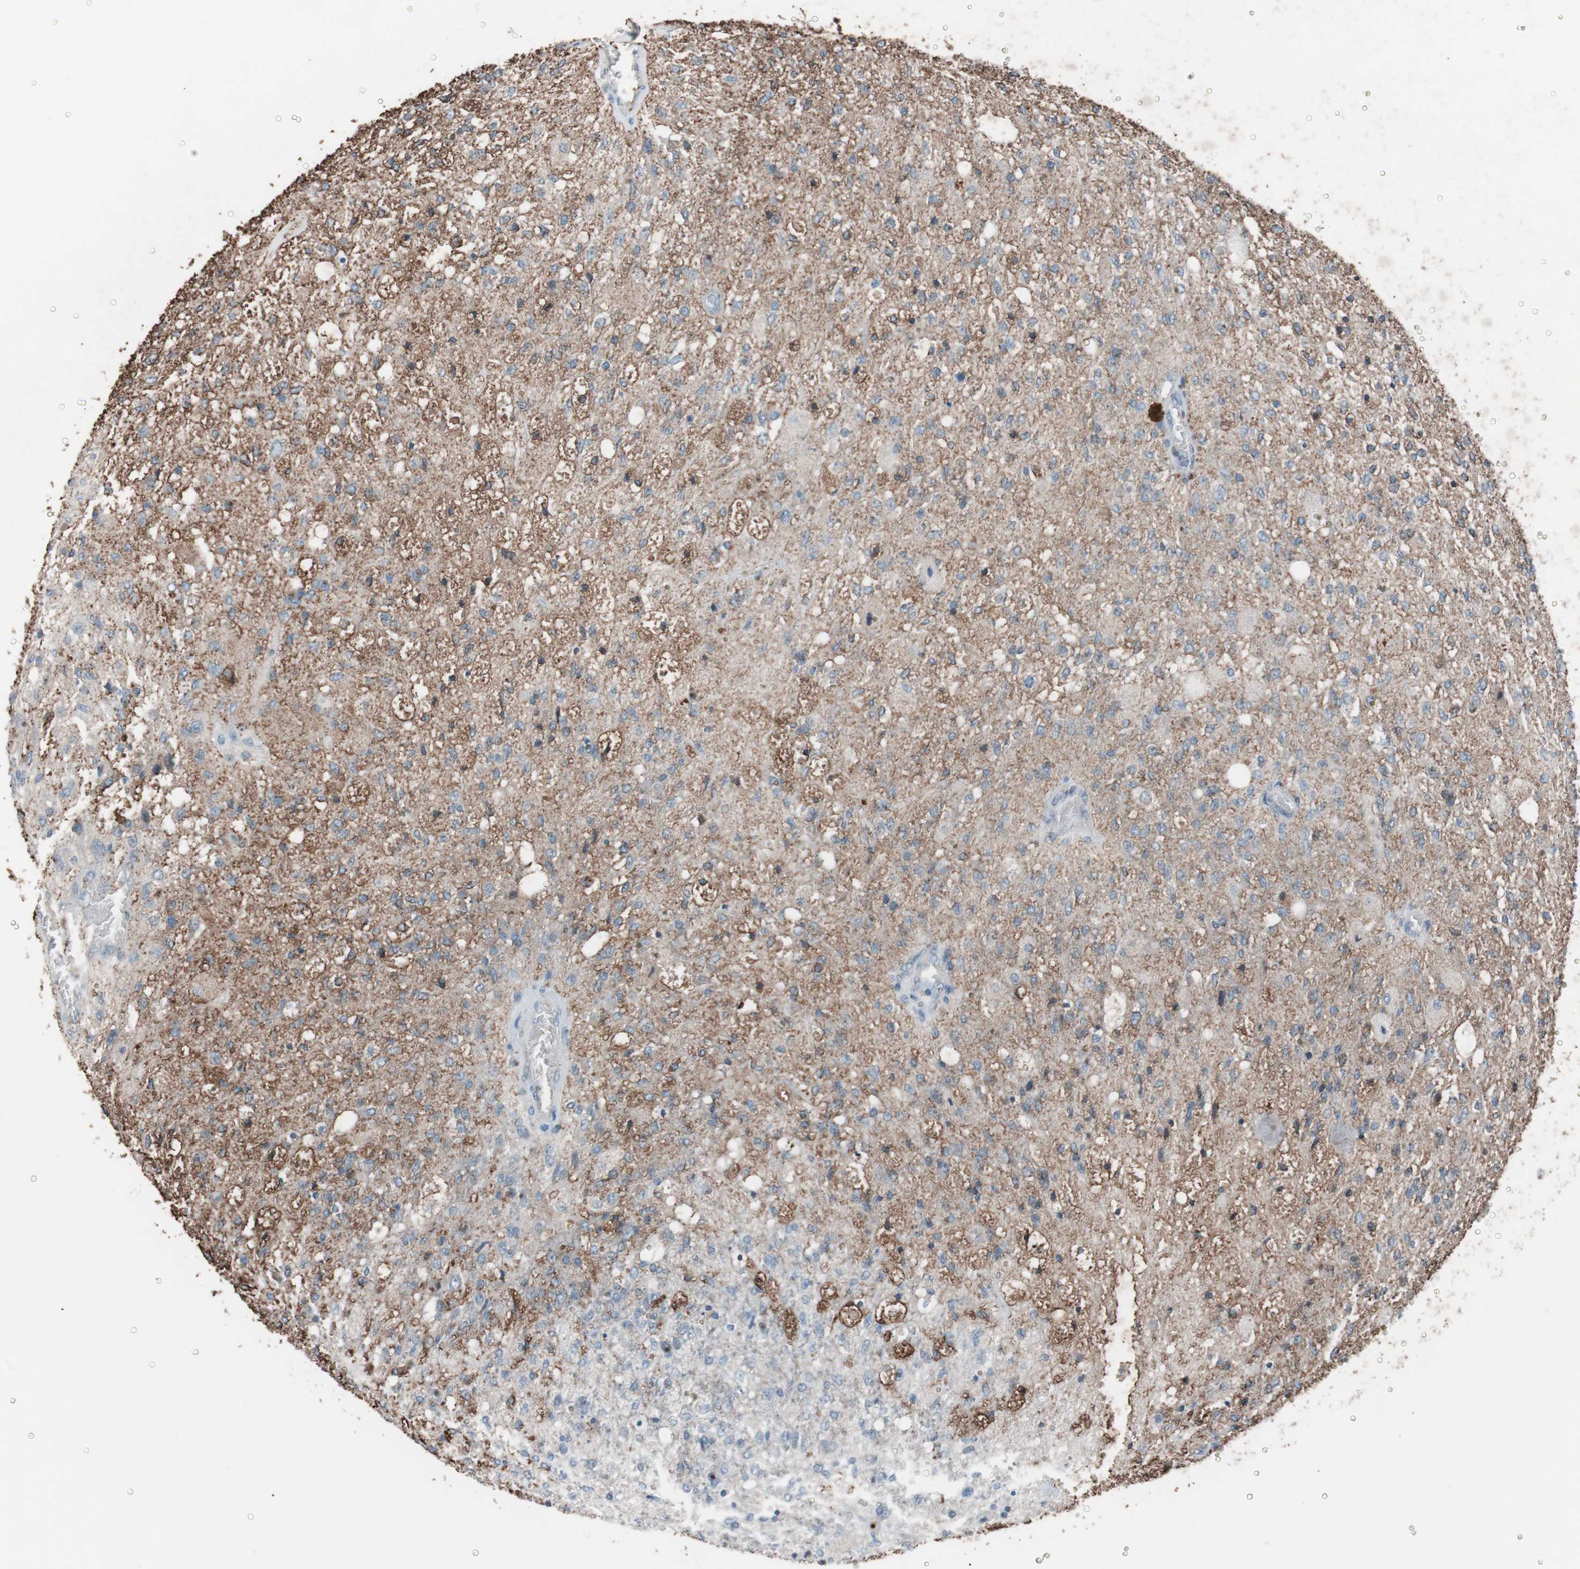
{"staining": {"intensity": "moderate", "quantity": "25%-75%", "location": "cytoplasmic/membranous"}, "tissue": "glioma", "cell_type": "Tumor cells", "image_type": "cancer", "snomed": [{"axis": "morphology", "description": "Normal tissue, NOS"}, {"axis": "morphology", "description": "Glioma, malignant, High grade"}, {"axis": "topography", "description": "Cerebral cortex"}], "caption": "Immunohistochemical staining of human glioma displays moderate cytoplasmic/membranous protein staining in approximately 25%-75% of tumor cells.", "gene": "GRB7", "patient": {"sex": "male", "age": 77}}